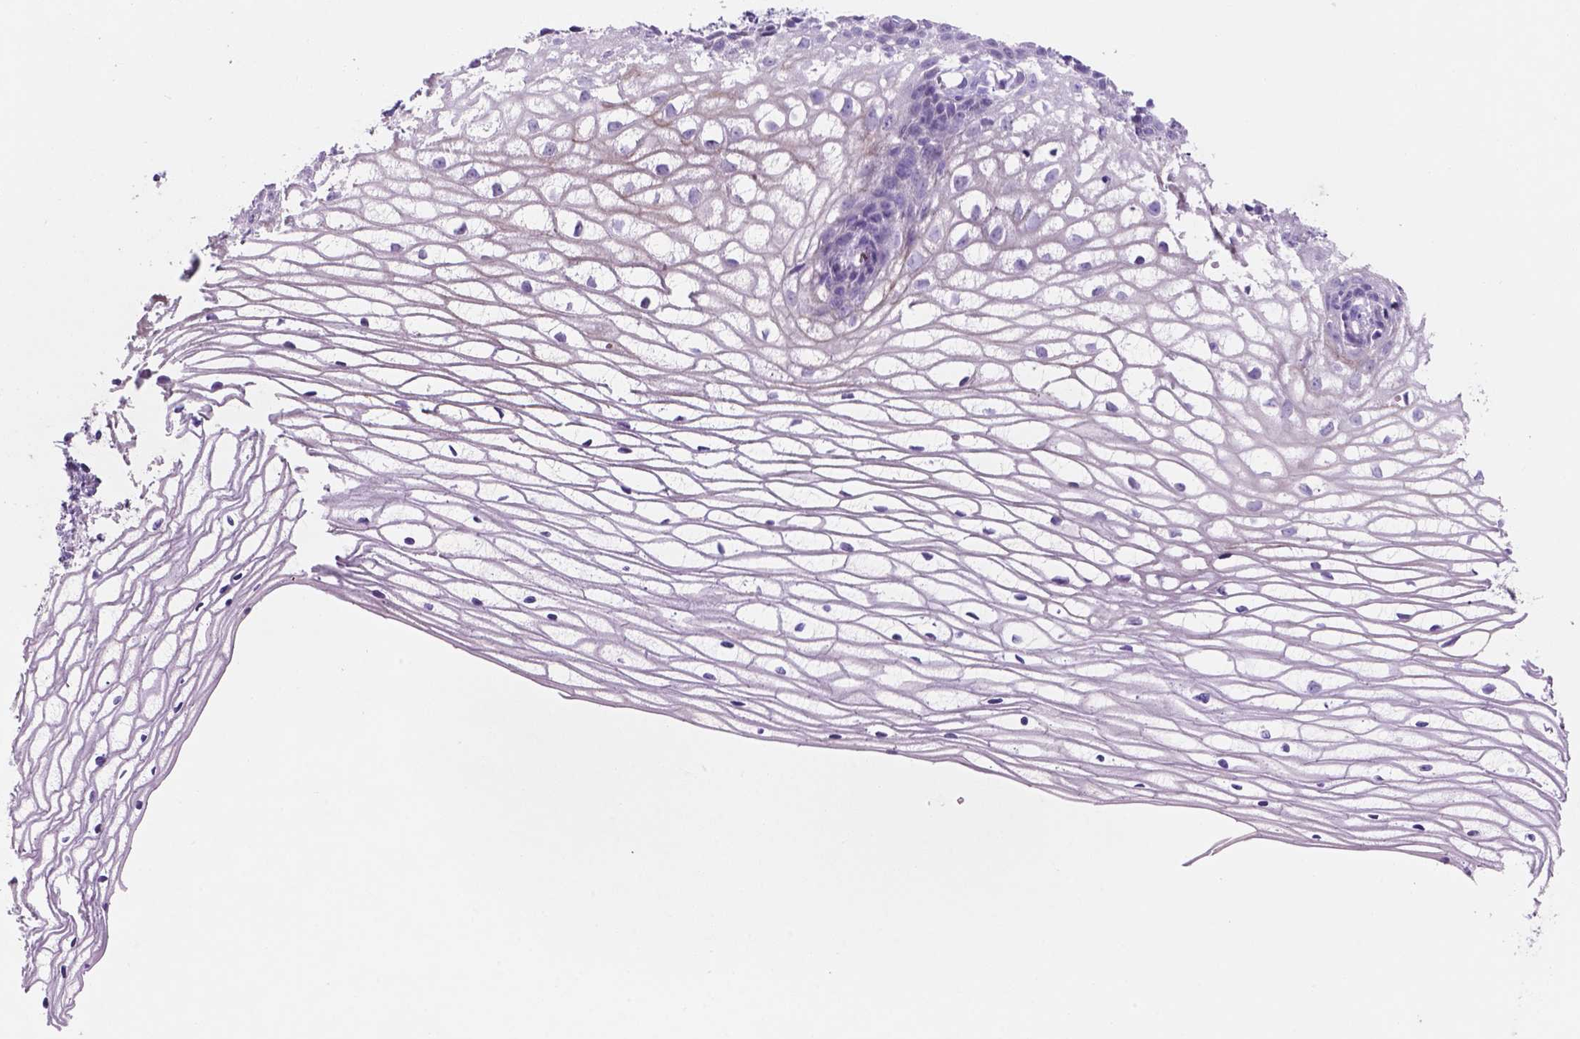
{"staining": {"intensity": "negative", "quantity": "none", "location": "none"}, "tissue": "cervix", "cell_type": "Glandular cells", "image_type": "normal", "snomed": [{"axis": "morphology", "description": "Normal tissue, NOS"}, {"axis": "topography", "description": "Cervix"}], "caption": "IHC micrograph of unremarkable cervix: cervix stained with DAB (3,3'-diaminobenzidine) reveals no significant protein staining in glandular cells.", "gene": "EBLN2", "patient": {"sex": "female", "age": 40}}